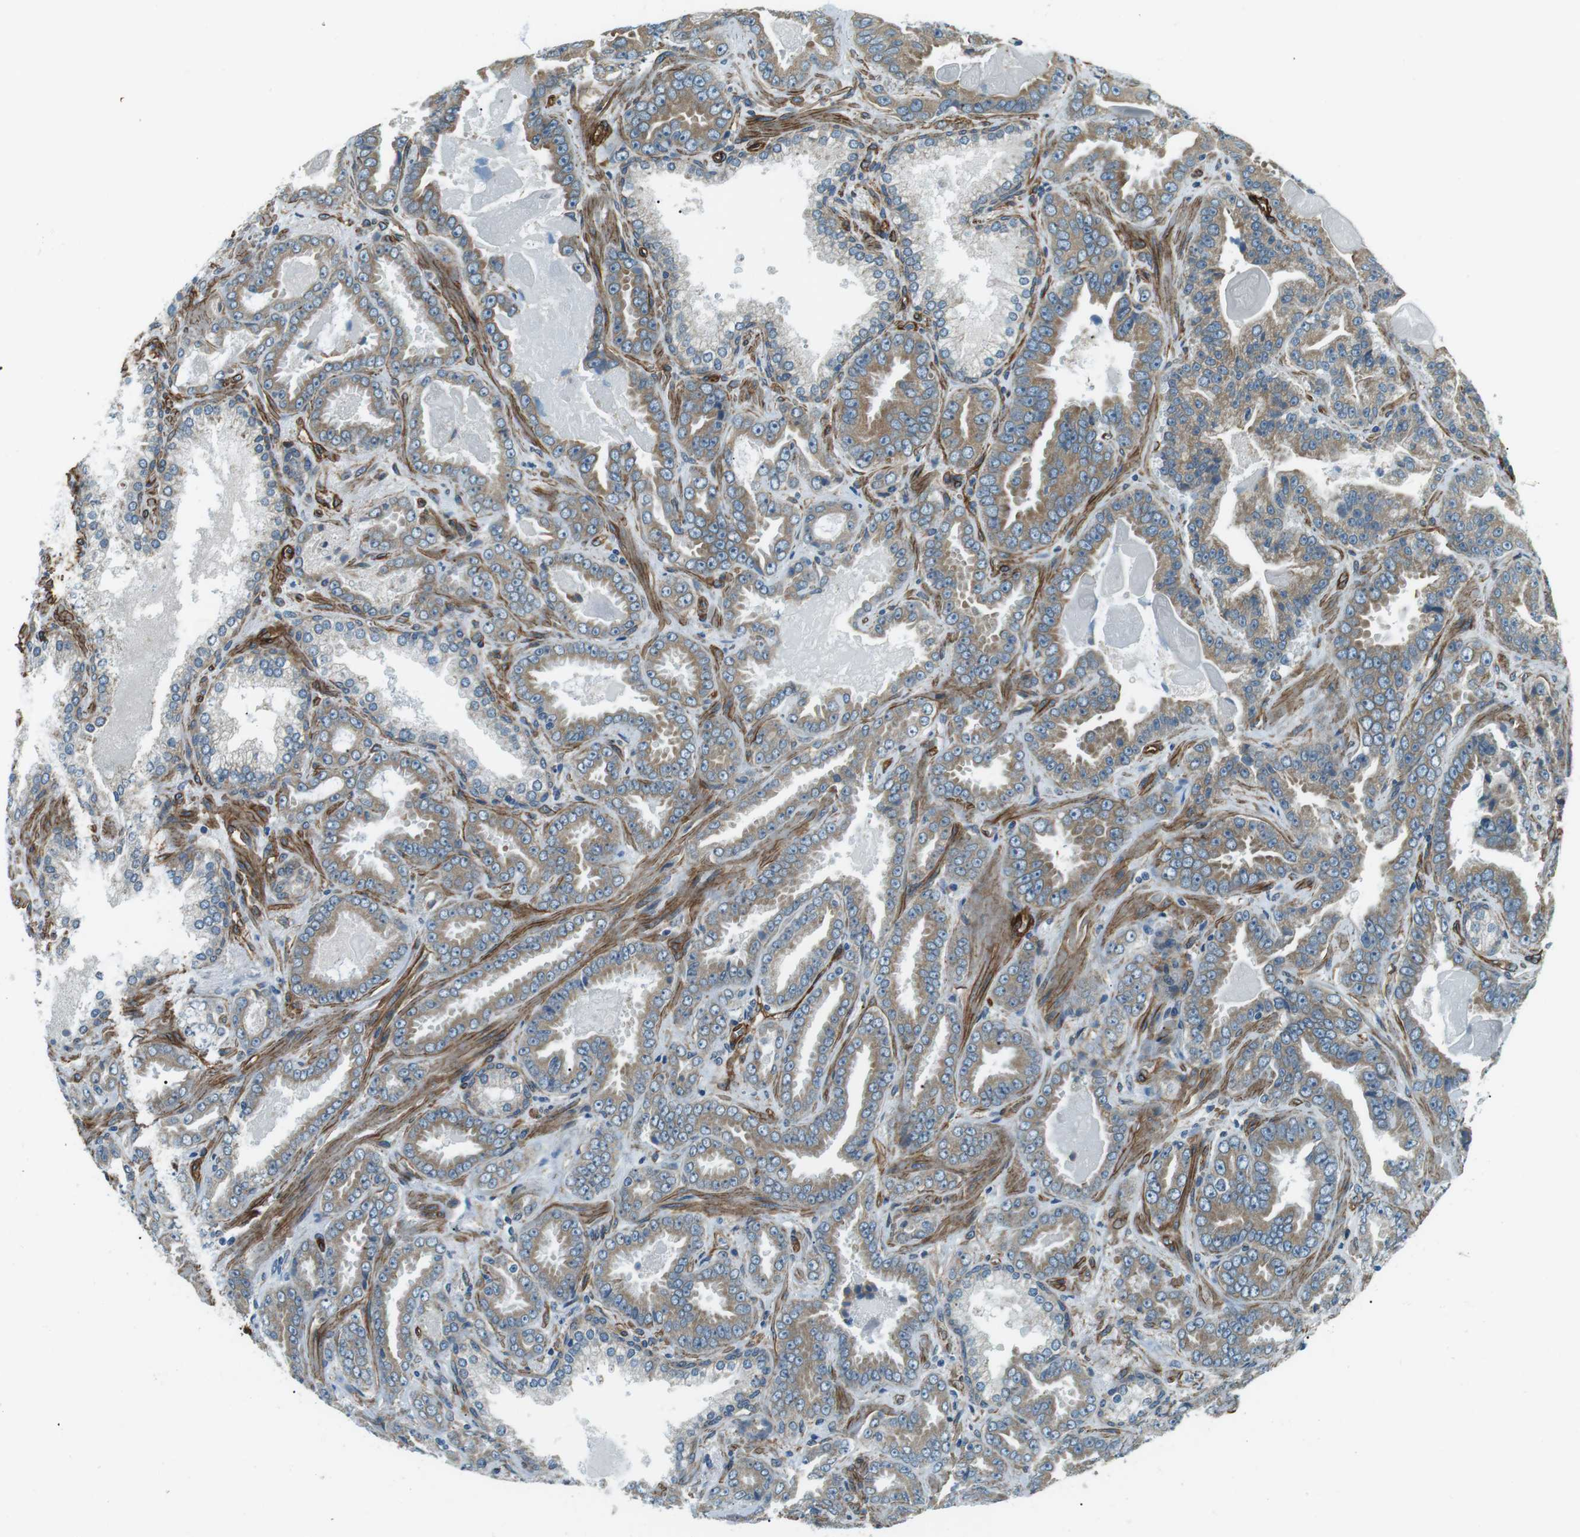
{"staining": {"intensity": "weak", "quantity": ">75%", "location": "cytoplasmic/membranous"}, "tissue": "prostate cancer", "cell_type": "Tumor cells", "image_type": "cancer", "snomed": [{"axis": "morphology", "description": "Adenocarcinoma, Low grade"}, {"axis": "topography", "description": "Prostate"}], "caption": "This photomicrograph shows immunohistochemistry (IHC) staining of prostate cancer (low-grade adenocarcinoma), with low weak cytoplasmic/membranous expression in about >75% of tumor cells.", "gene": "ODR4", "patient": {"sex": "male", "age": 60}}